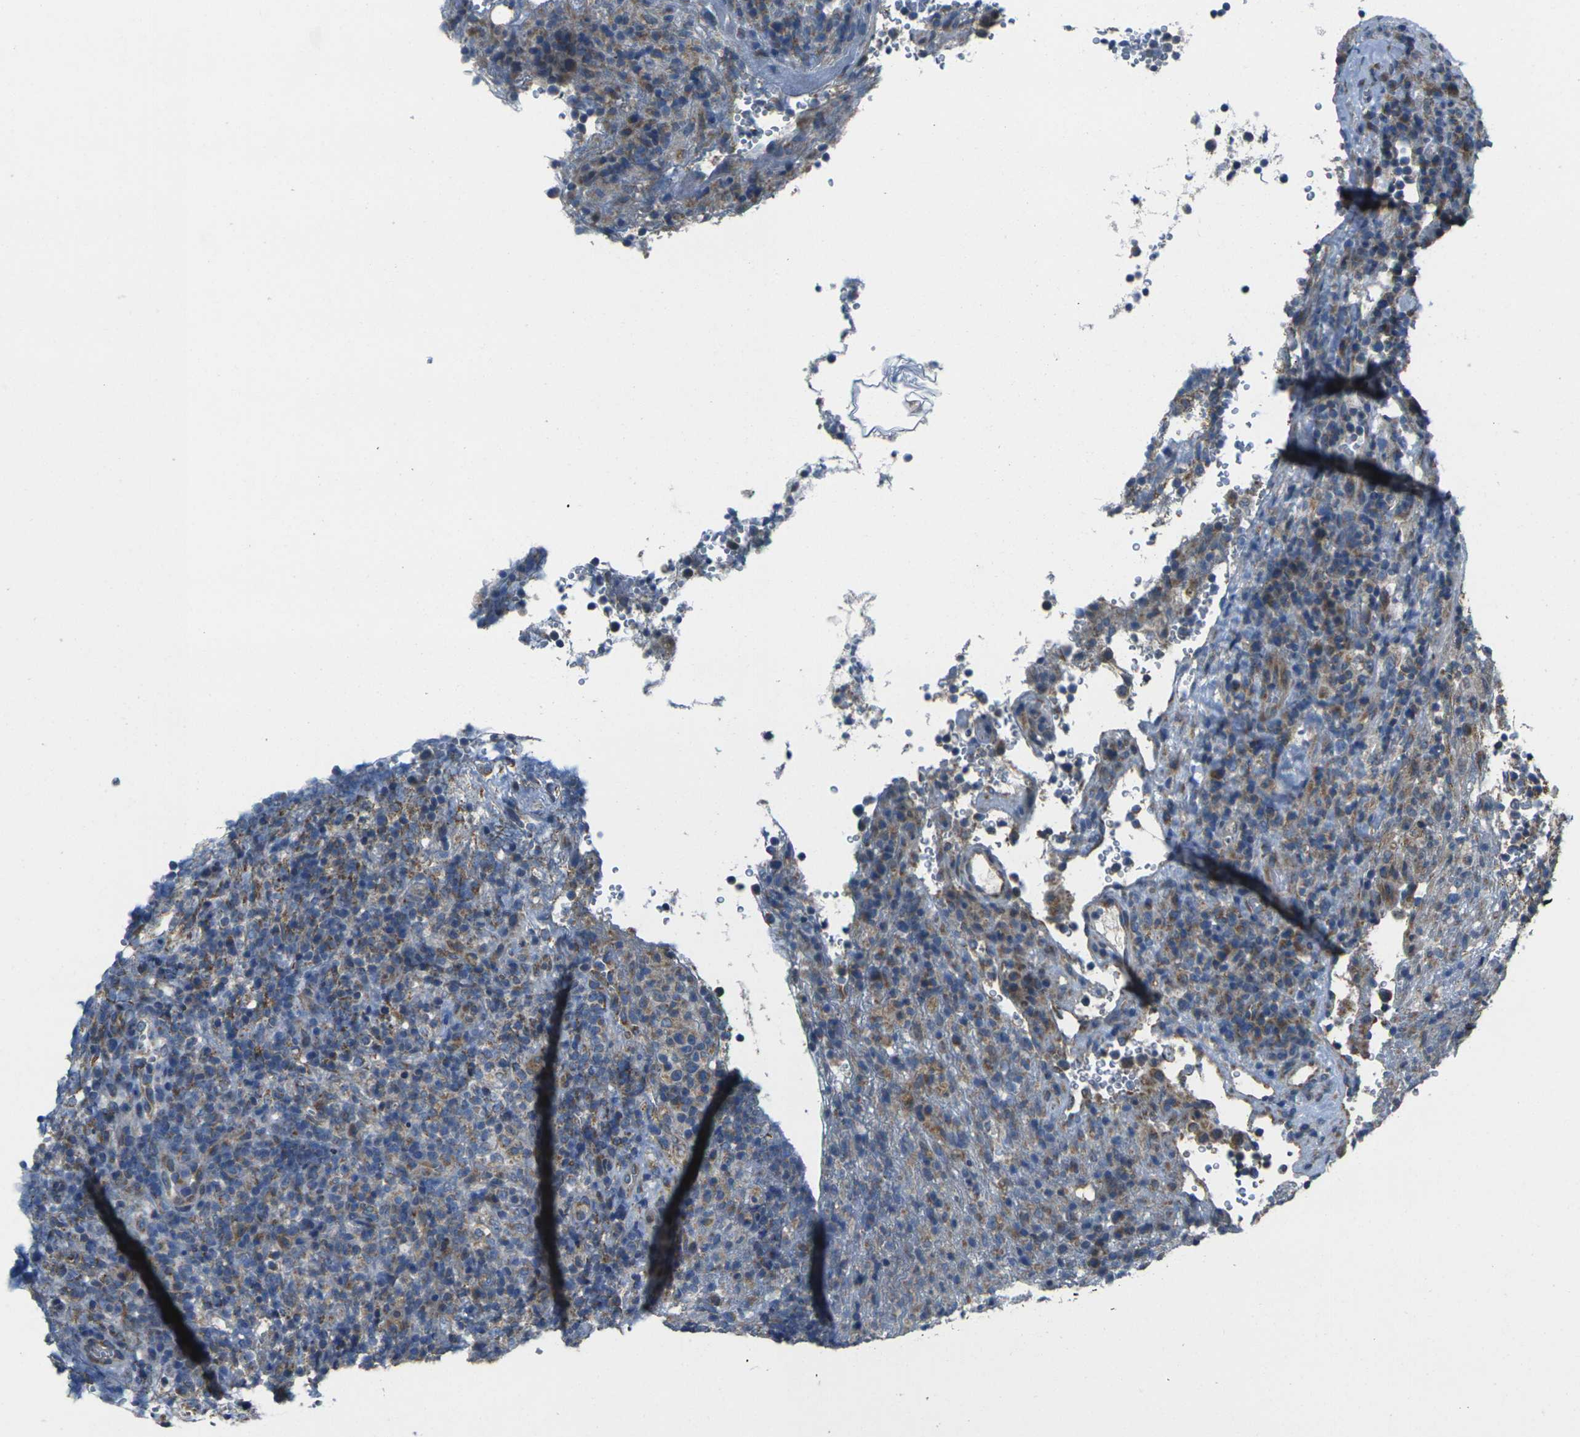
{"staining": {"intensity": "moderate", "quantity": "<25%", "location": "cytoplasmic/membranous"}, "tissue": "lymphoma", "cell_type": "Tumor cells", "image_type": "cancer", "snomed": [{"axis": "morphology", "description": "Malignant lymphoma, non-Hodgkin's type, High grade"}, {"axis": "topography", "description": "Lymph node"}], "caption": "Protein expression analysis of malignant lymphoma, non-Hodgkin's type (high-grade) shows moderate cytoplasmic/membranous expression in about <25% of tumor cells.", "gene": "TMEM120B", "patient": {"sex": "female", "age": 76}}